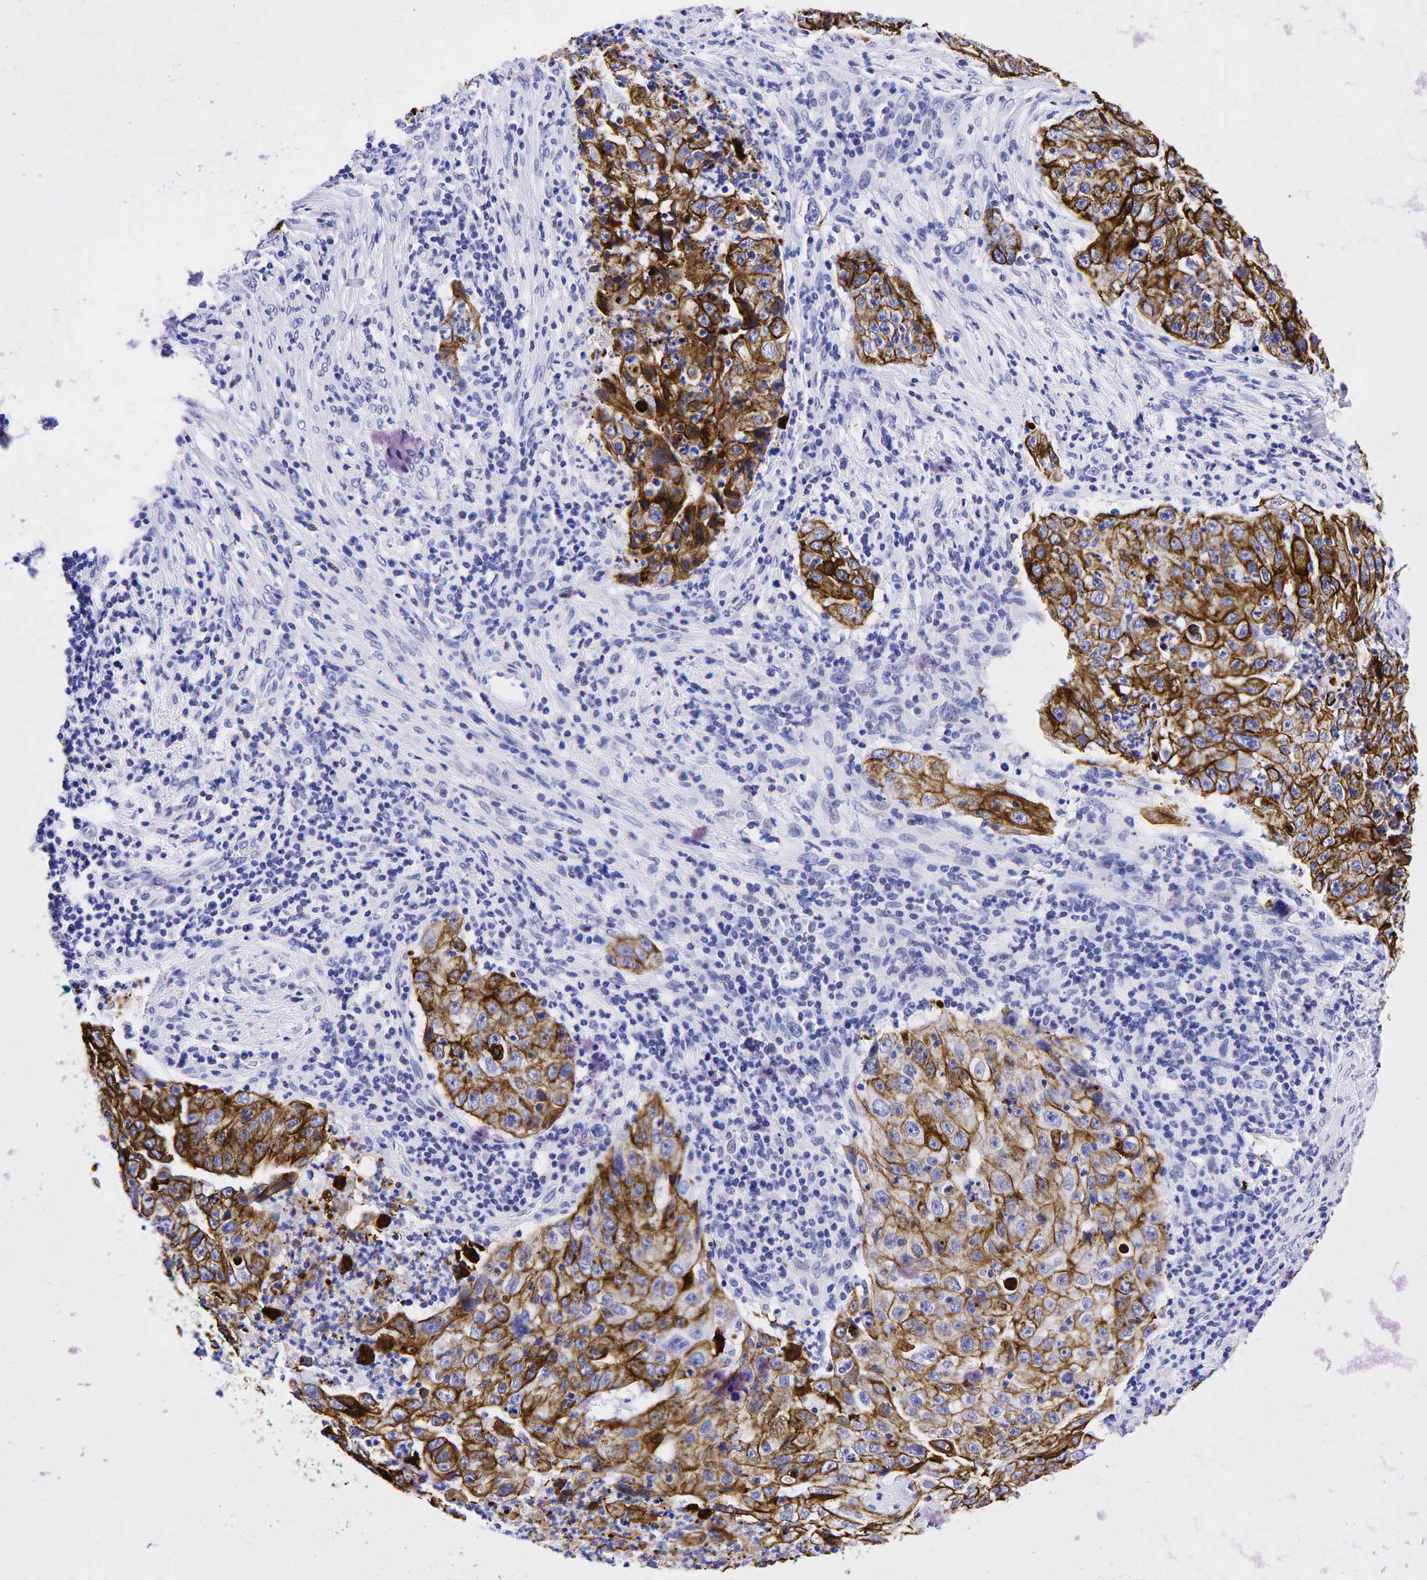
{"staining": {"intensity": "strong", "quantity": ">75%", "location": "cytoplasmic/membranous"}, "tissue": "lung cancer", "cell_type": "Tumor cells", "image_type": "cancer", "snomed": [{"axis": "morphology", "description": "Squamous cell carcinoma, NOS"}, {"axis": "topography", "description": "Lung"}], "caption": "Immunohistochemical staining of human lung squamous cell carcinoma reveals strong cytoplasmic/membranous protein staining in about >75% of tumor cells.", "gene": "KRT19", "patient": {"sex": "male", "age": 64}}